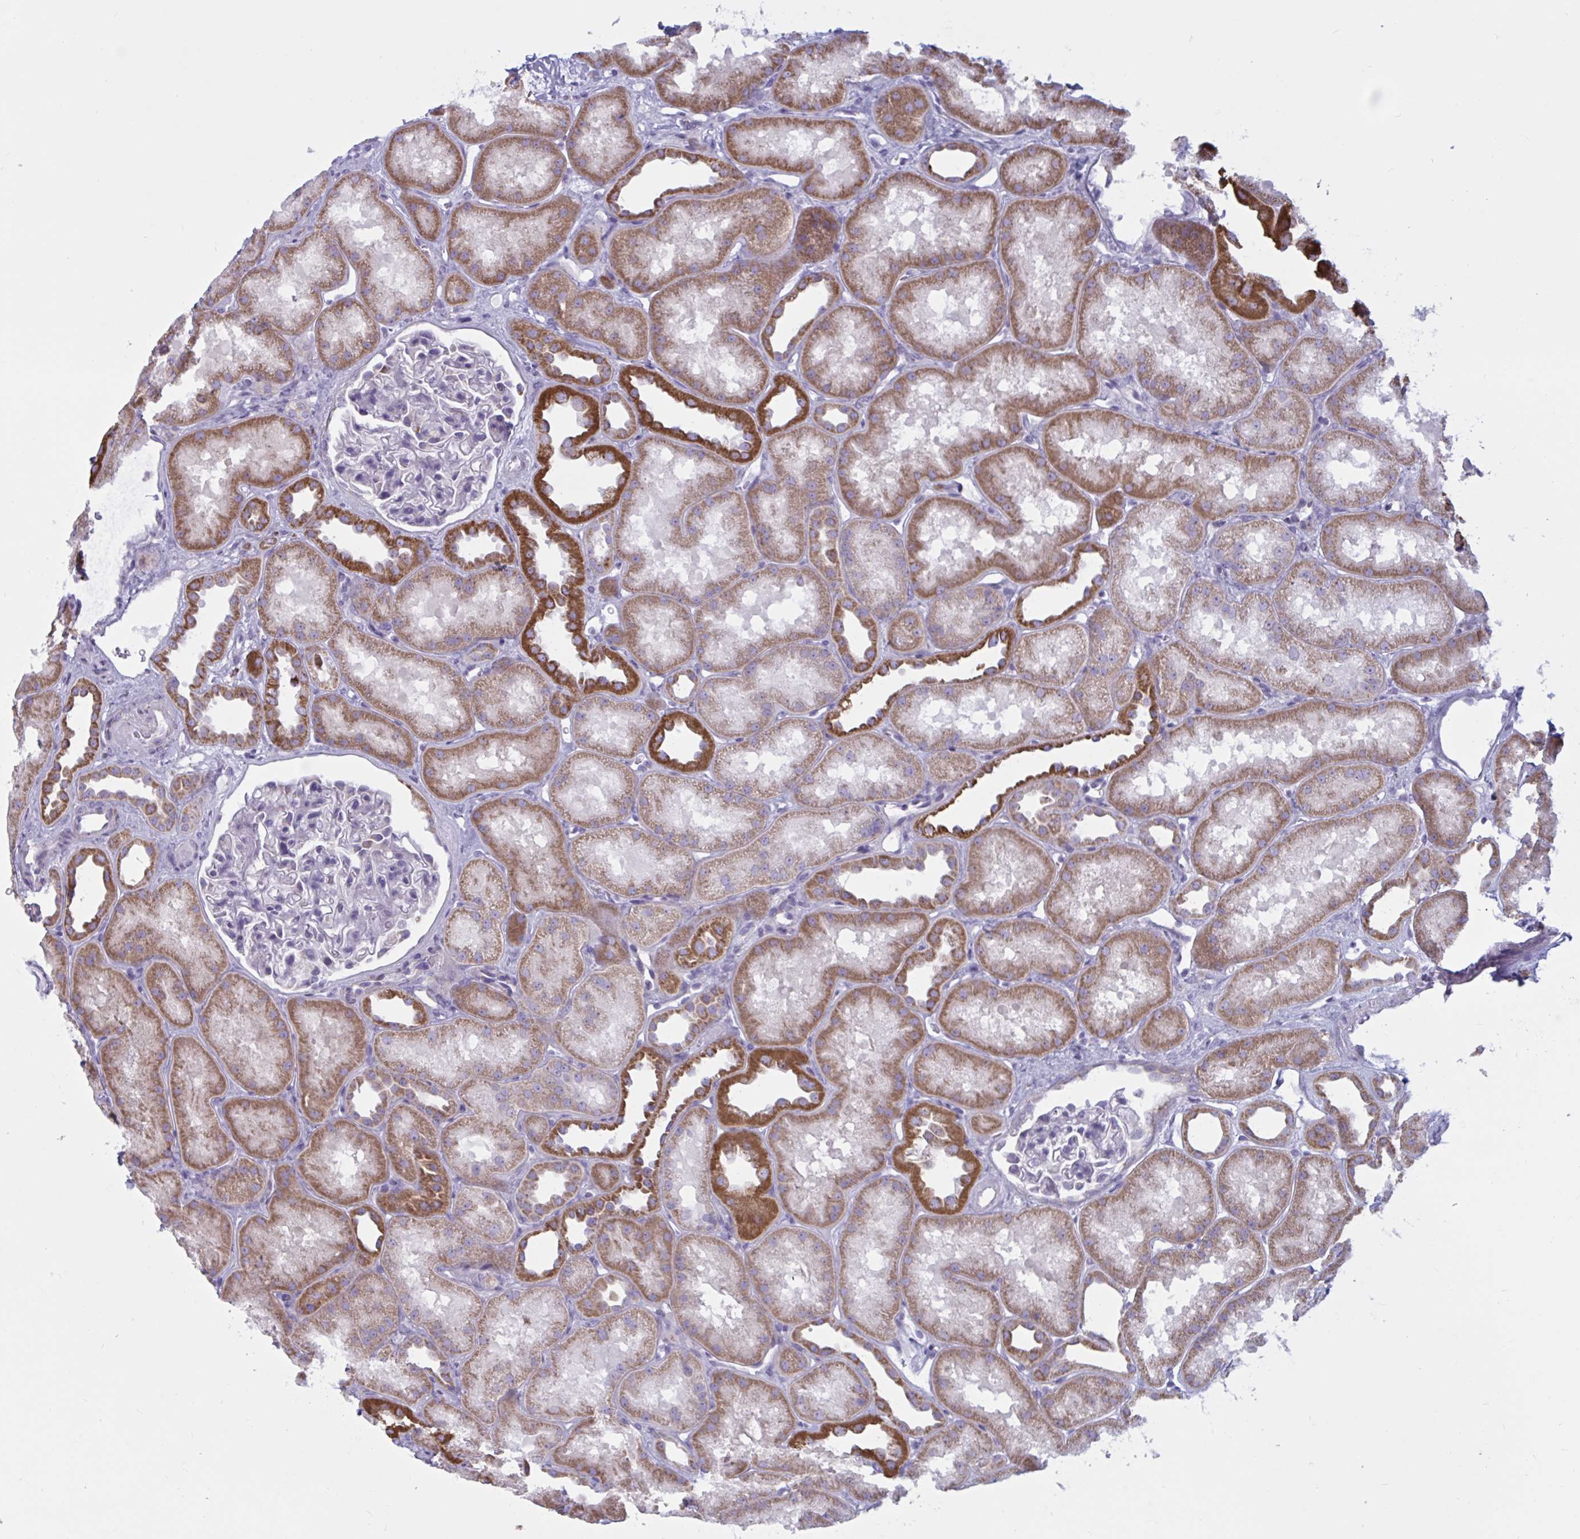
{"staining": {"intensity": "negative", "quantity": "none", "location": "none"}, "tissue": "kidney", "cell_type": "Cells in glomeruli", "image_type": "normal", "snomed": [{"axis": "morphology", "description": "Normal tissue, NOS"}, {"axis": "topography", "description": "Kidney"}], "caption": "Immunohistochemical staining of benign kidney displays no significant expression in cells in glomeruli.", "gene": "ATG9A", "patient": {"sex": "male", "age": 61}}